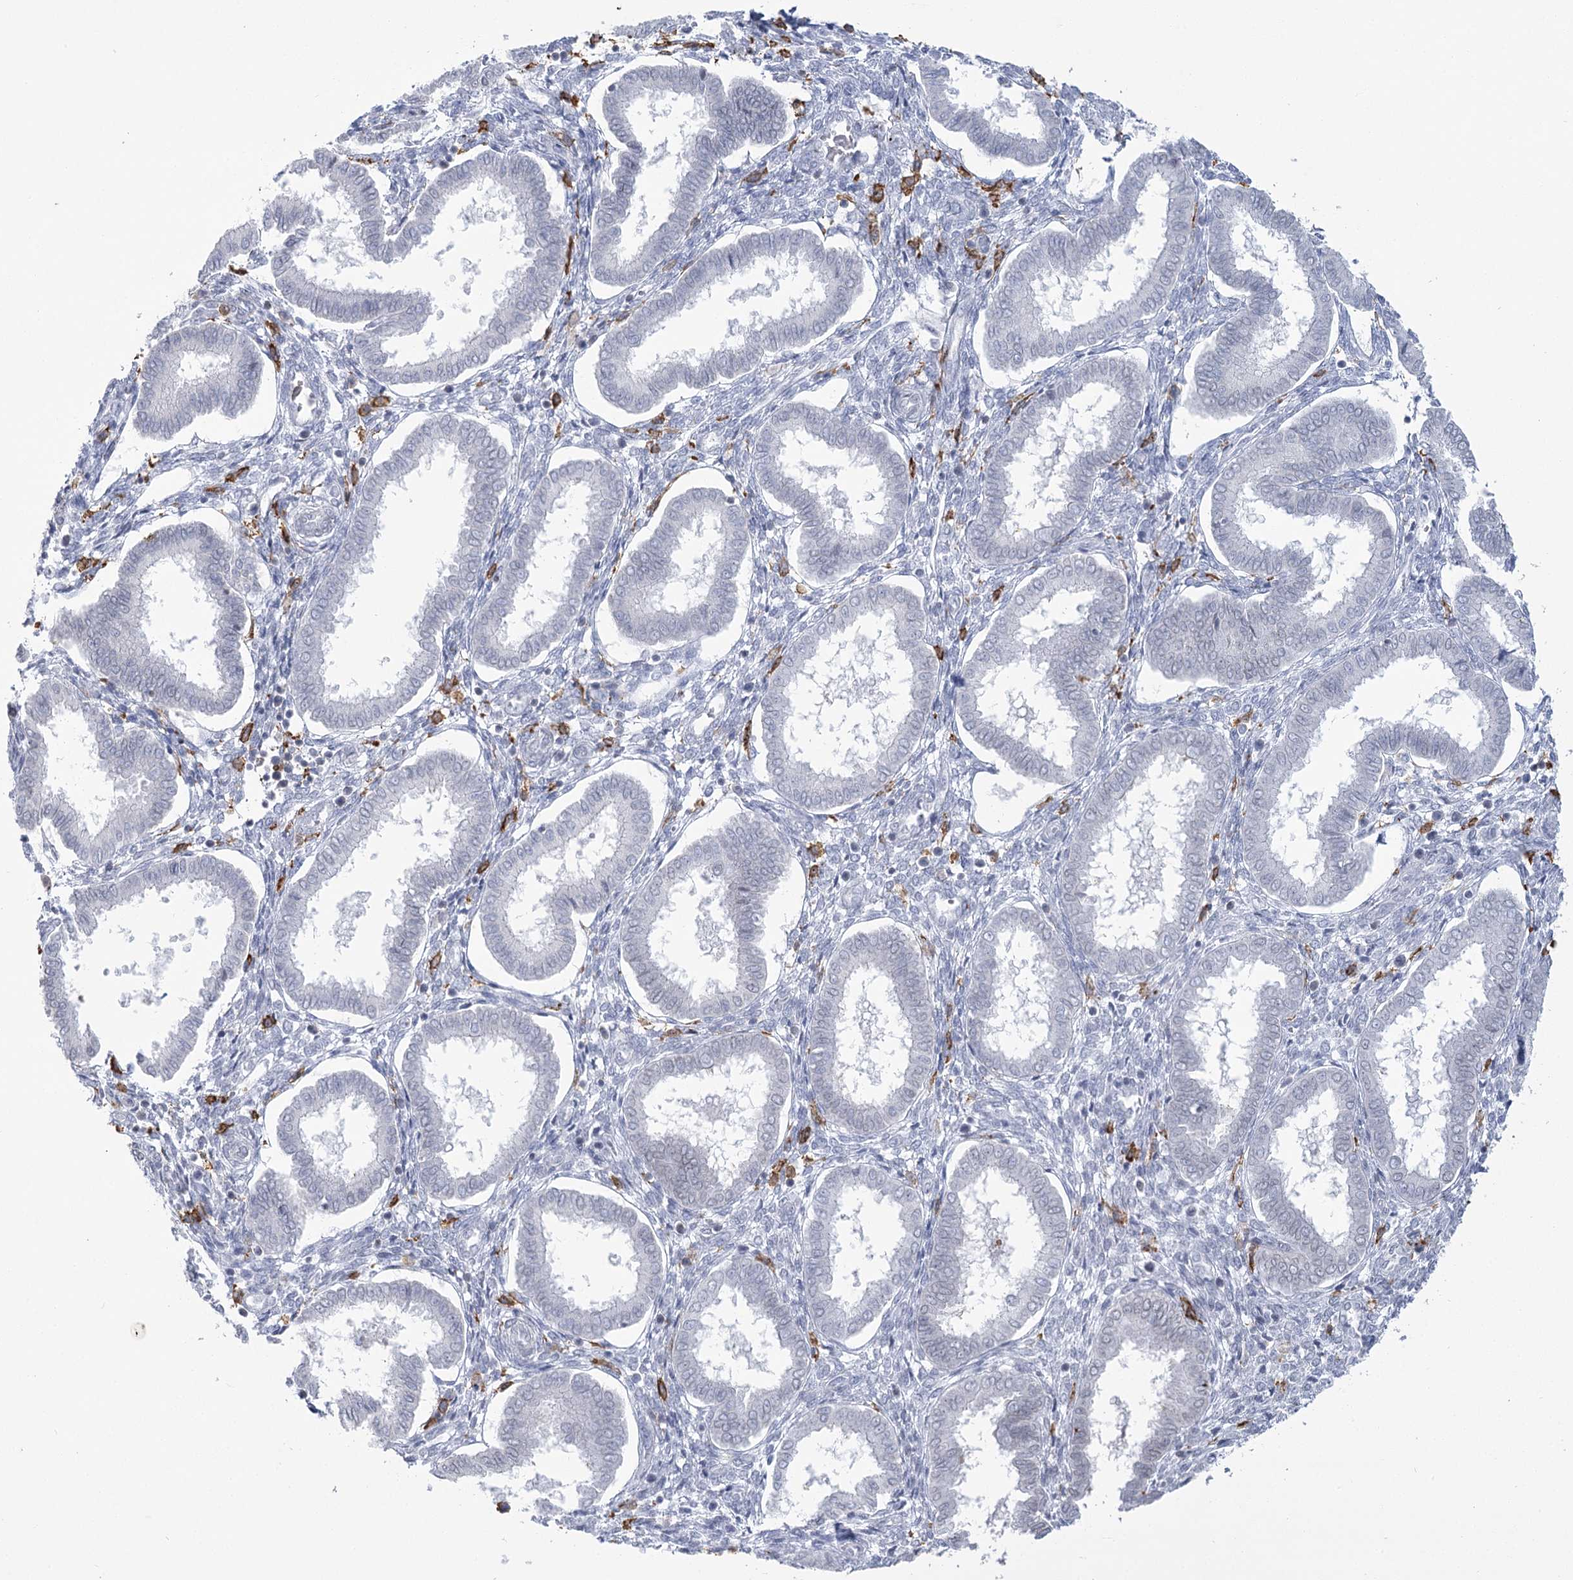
{"staining": {"intensity": "negative", "quantity": "none", "location": "none"}, "tissue": "endometrium", "cell_type": "Cells in endometrial stroma", "image_type": "normal", "snomed": [{"axis": "morphology", "description": "Normal tissue, NOS"}, {"axis": "topography", "description": "Endometrium"}], "caption": "Cells in endometrial stroma are negative for brown protein staining in unremarkable endometrium. (Immunohistochemistry (ihc), brightfield microscopy, high magnification).", "gene": "C11orf1", "patient": {"sex": "female", "age": 24}}